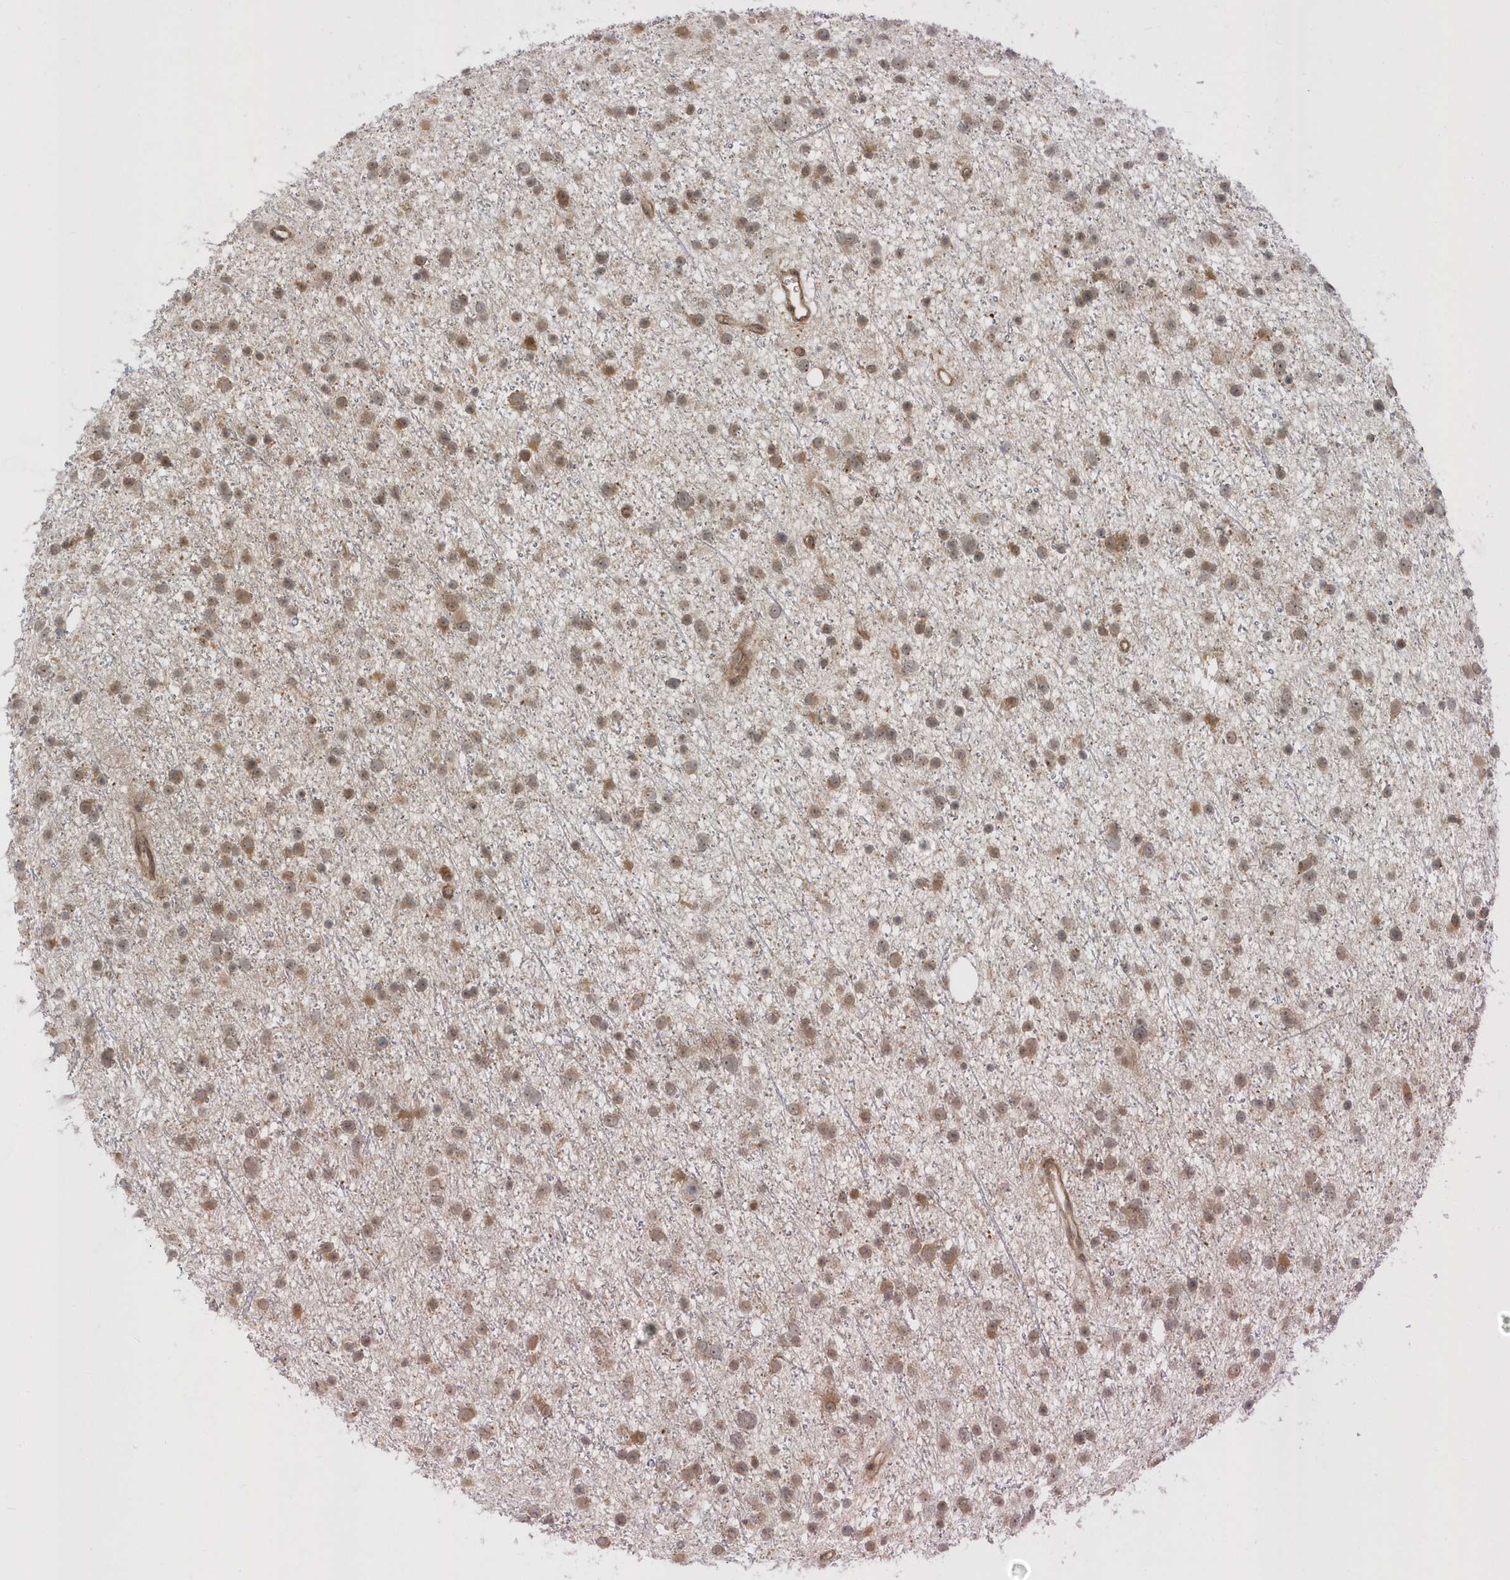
{"staining": {"intensity": "moderate", "quantity": ">75%", "location": "cytoplasmic/membranous"}, "tissue": "glioma", "cell_type": "Tumor cells", "image_type": "cancer", "snomed": [{"axis": "morphology", "description": "Glioma, malignant, Low grade"}, {"axis": "topography", "description": "Cerebral cortex"}], "caption": "Malignant low-grade glioma stained for a protein (brown) exhibits moderate cytoplasmic/membranous positive staining in about >75% of tumor cells.", "gene": "METTL21A", "patient": {"sex": "female", "age": 39}}